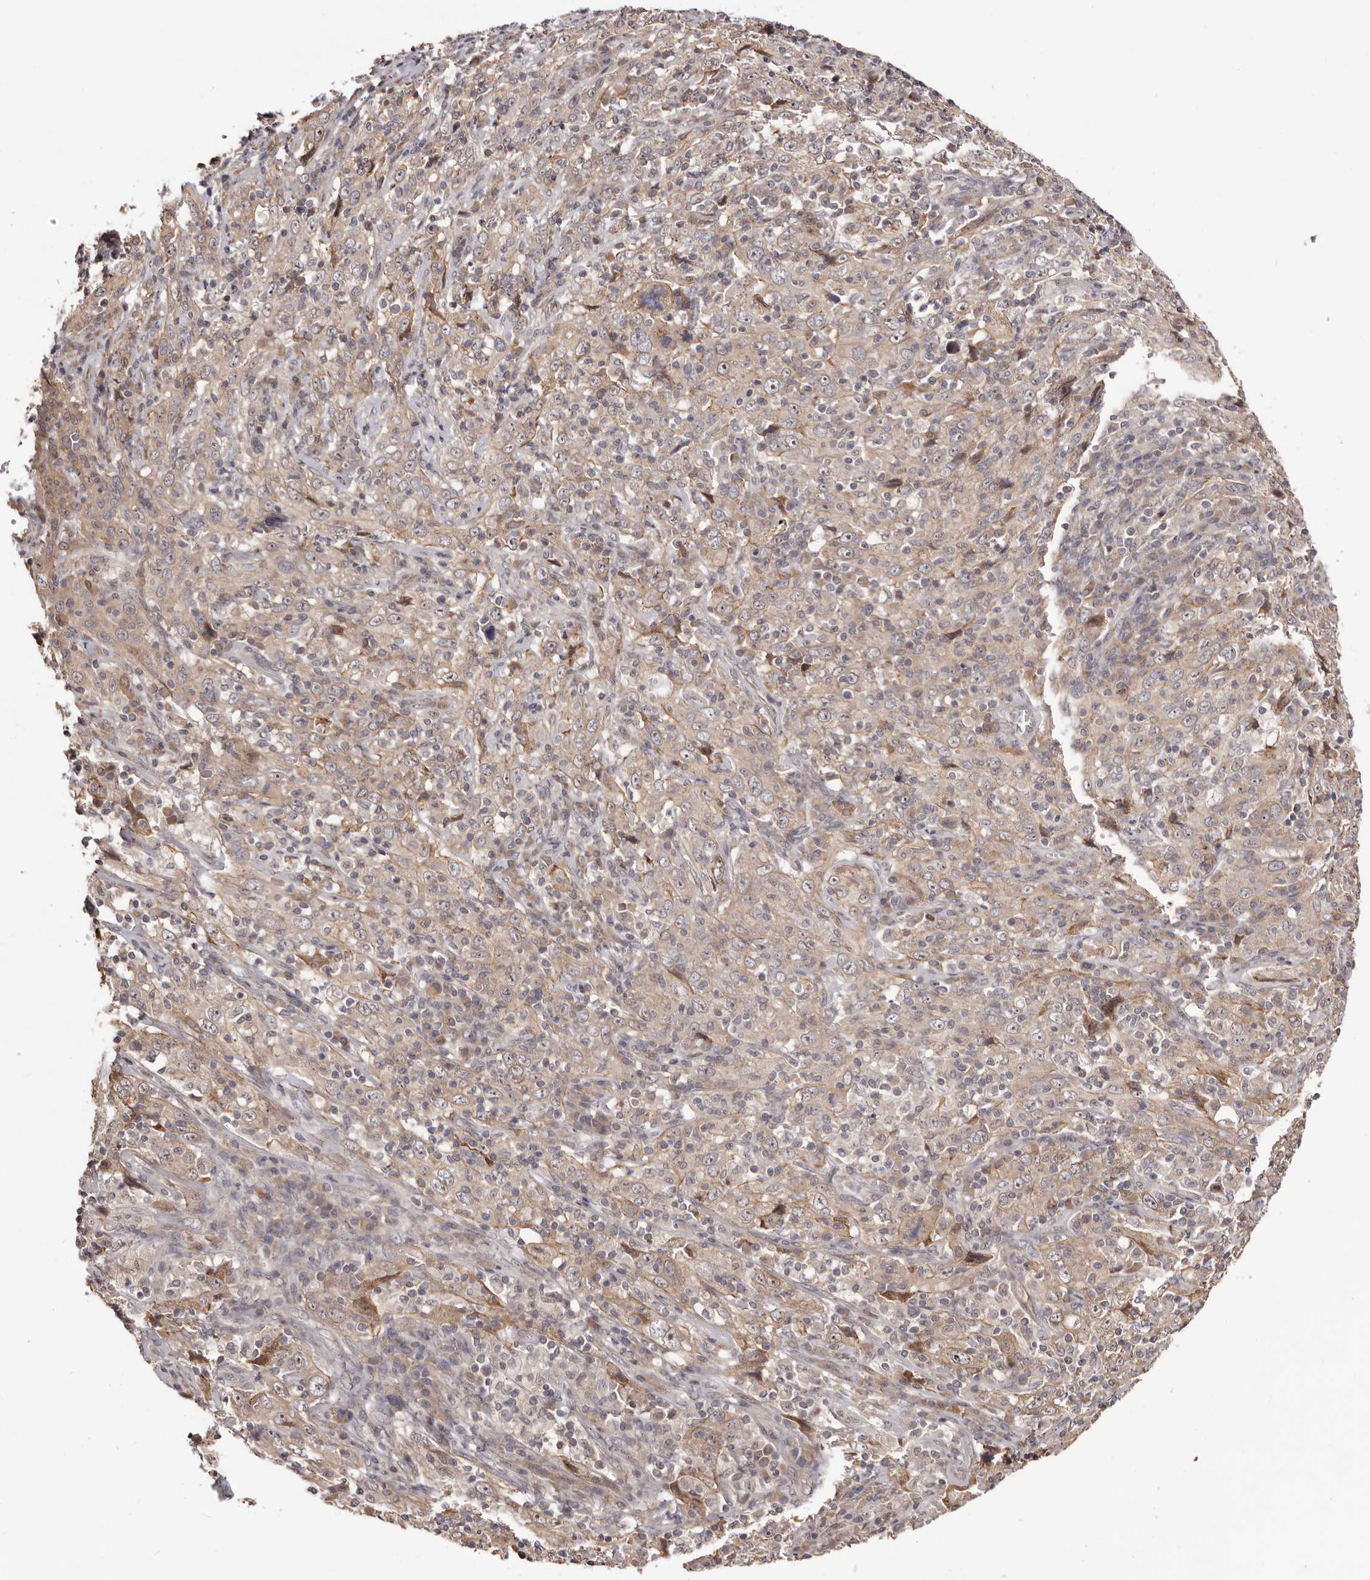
{"staining": {"intensity": "weak", "quantity": "25%-75%", "location": "cytoplasmic/membranous"}, "tissue": "cervical cancer", "cell_type": "Tumor cells", "image_type": "cancer", "snomed": [{"axis": "morphology", "description": "Squamous cell carcinoma, NOS"}, {"axis": "topography", "description": "Cervix"}], "caption": "Cervical cancer (squamous cell carcinoma) stained with a brown dye shows weak cytoplasmic/membranous positive positivity in about 25%-75% of tumor cells.", "gene": "NOL12", "patient": {"sex": "female", "age": 46}}